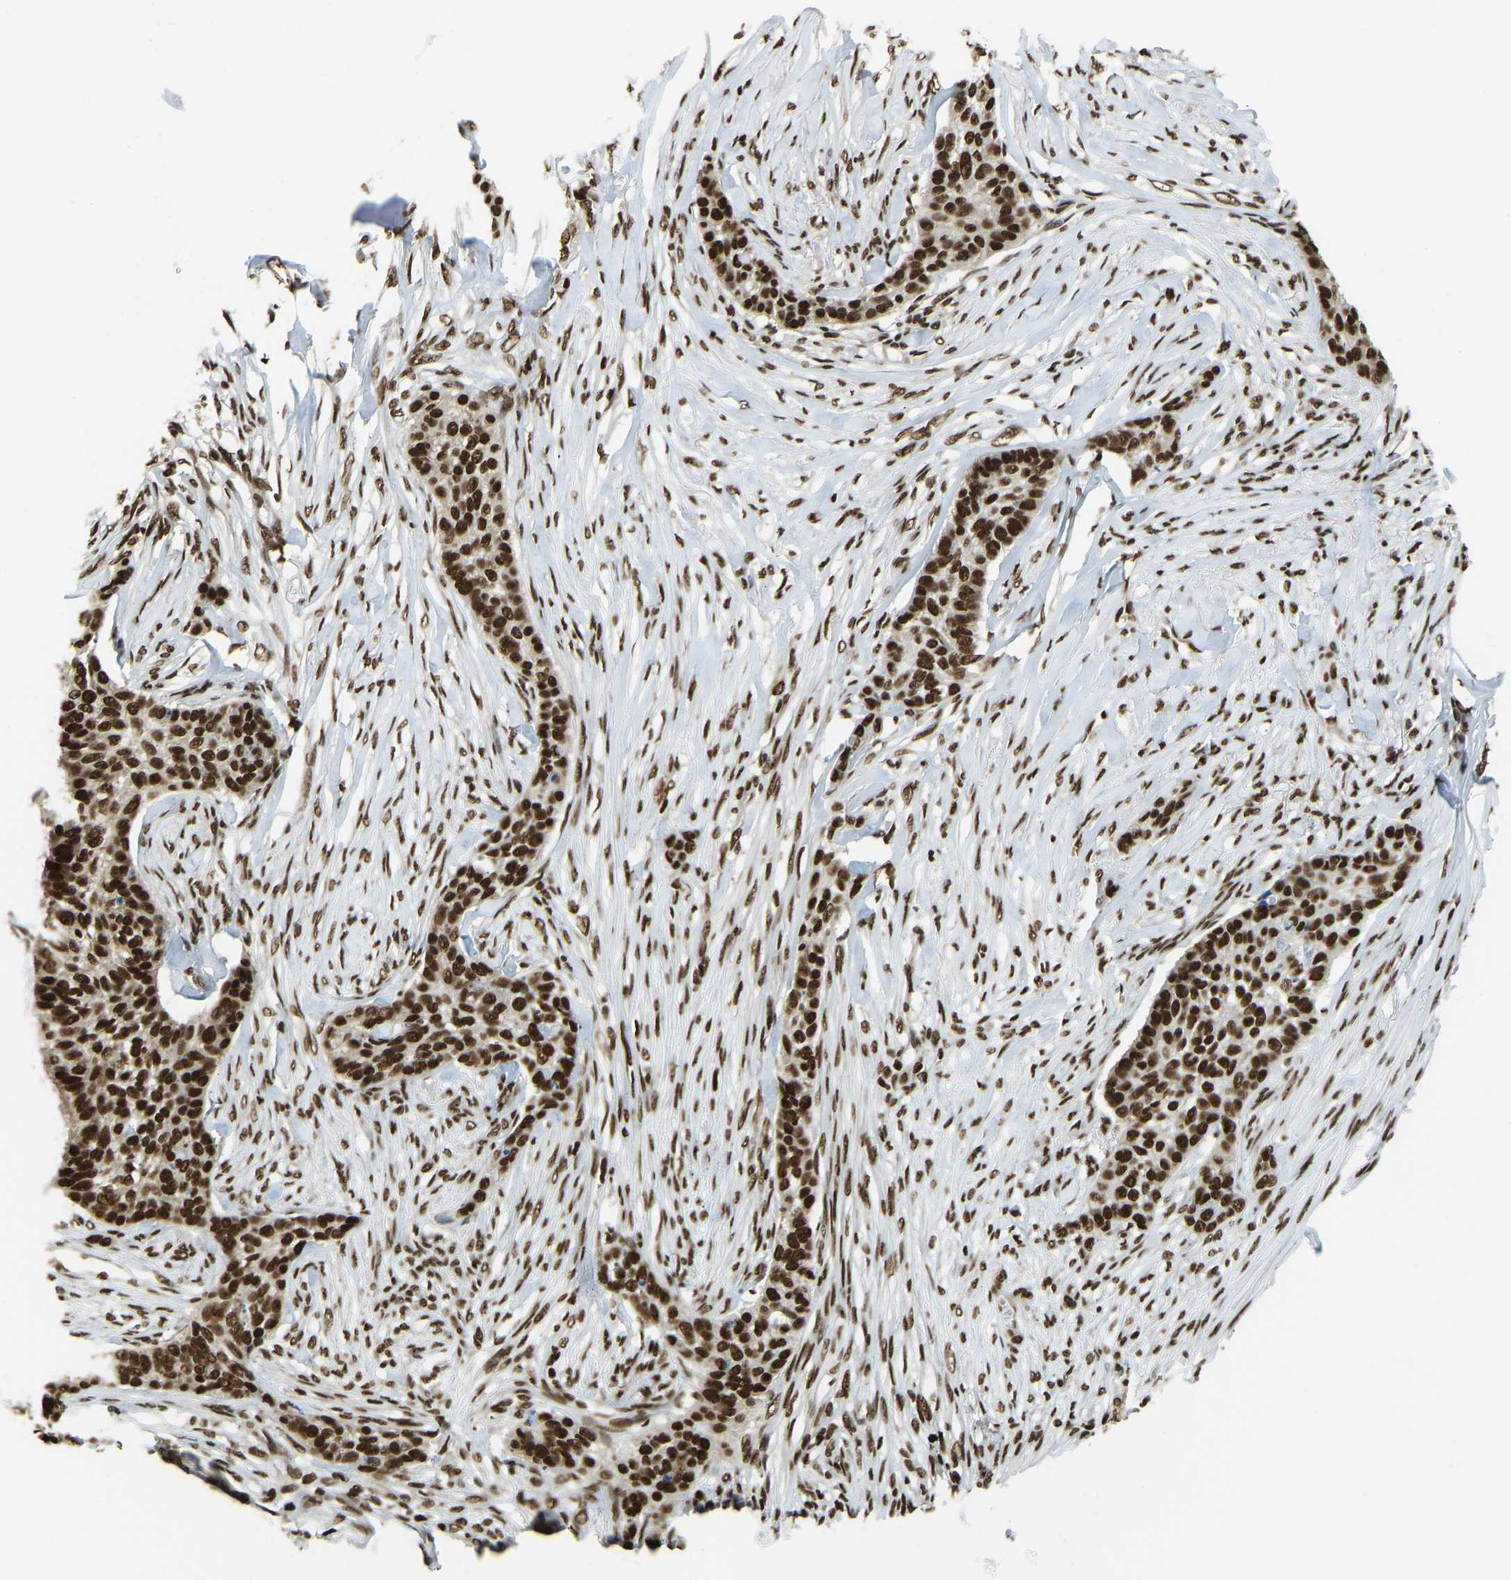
{"staining": {"intensity": "strong", "quantity": ">75%", "location": "nuclear"}, "tissue": "skin cancer", "cell_type": "Tumor cells", "image_type": "cancer", "snomed": [{"axis": "morphology", "description": "Basal cell carcinoma"}, {"axis": "topography", "description": "Skin"}], "caption": "Immunohistochemical staining of human basal cell carcinoma (skin) exhibits high levels of strong nuclear protein positivity in approximately >75% of tumor cells.", "gene": "ZSCAN20", "patient": {"sex": "male", "age": 85}}